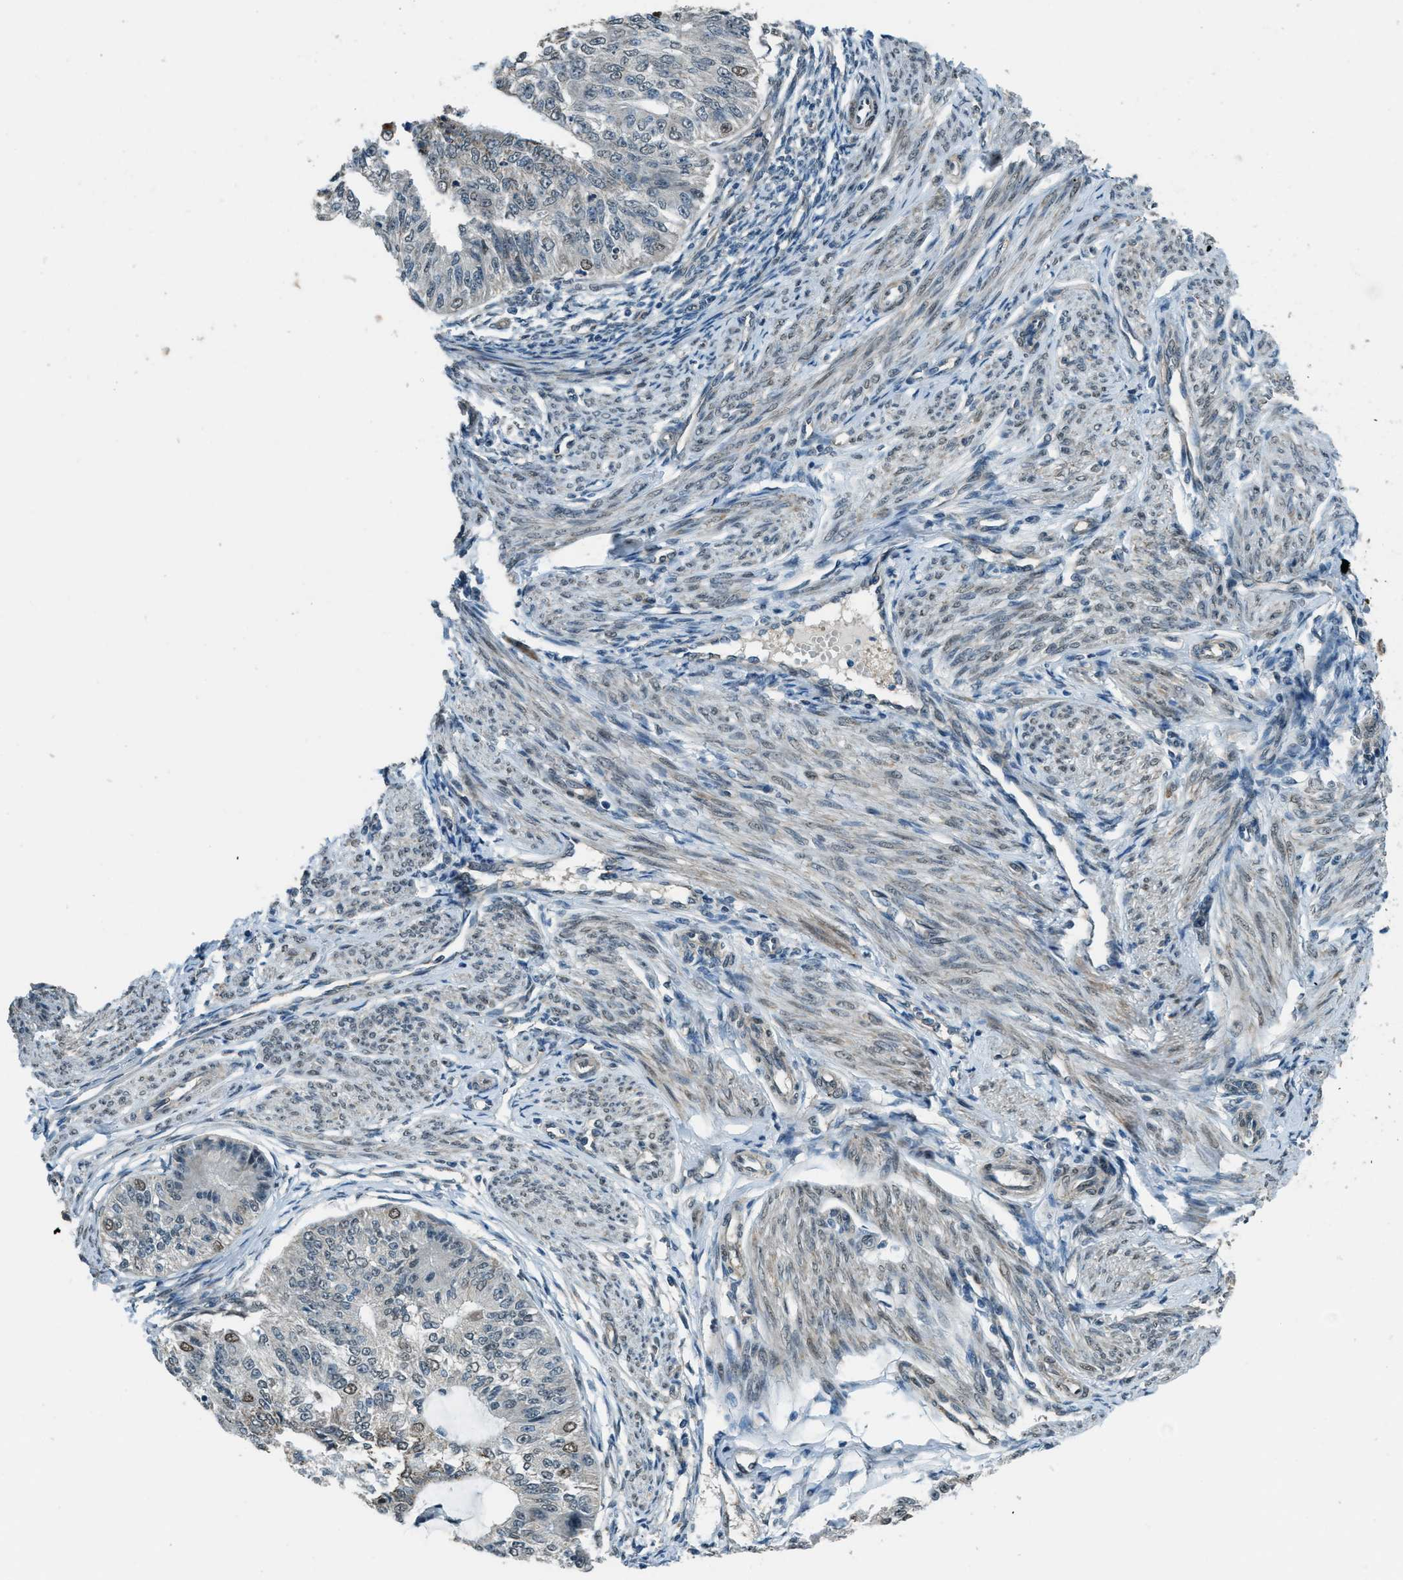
{"staining": {"intensity": "weak", "quantity": "<25%", "location": "nuclear"}, "tissue": "endometrial cancer", "cell_type": "Tumor cells", "image_type": "cancer", "snomed": [{"axis": "morphology", "description": "Adenocarcinoma, NOS"}, {"axis": "topography", "description": "Endometrium"}], "caption": "Immunohistochemistry (IHC) photomicrograph of neoplastic tissue: endometrial cancer (adenocarcinoma) stained with DAB (3,3'-diaminobenzidine) exhibits no significant protein expression in tumor cells.", "gene": "NPEPL1", "patient": {"sex": "female", "age": 32}}